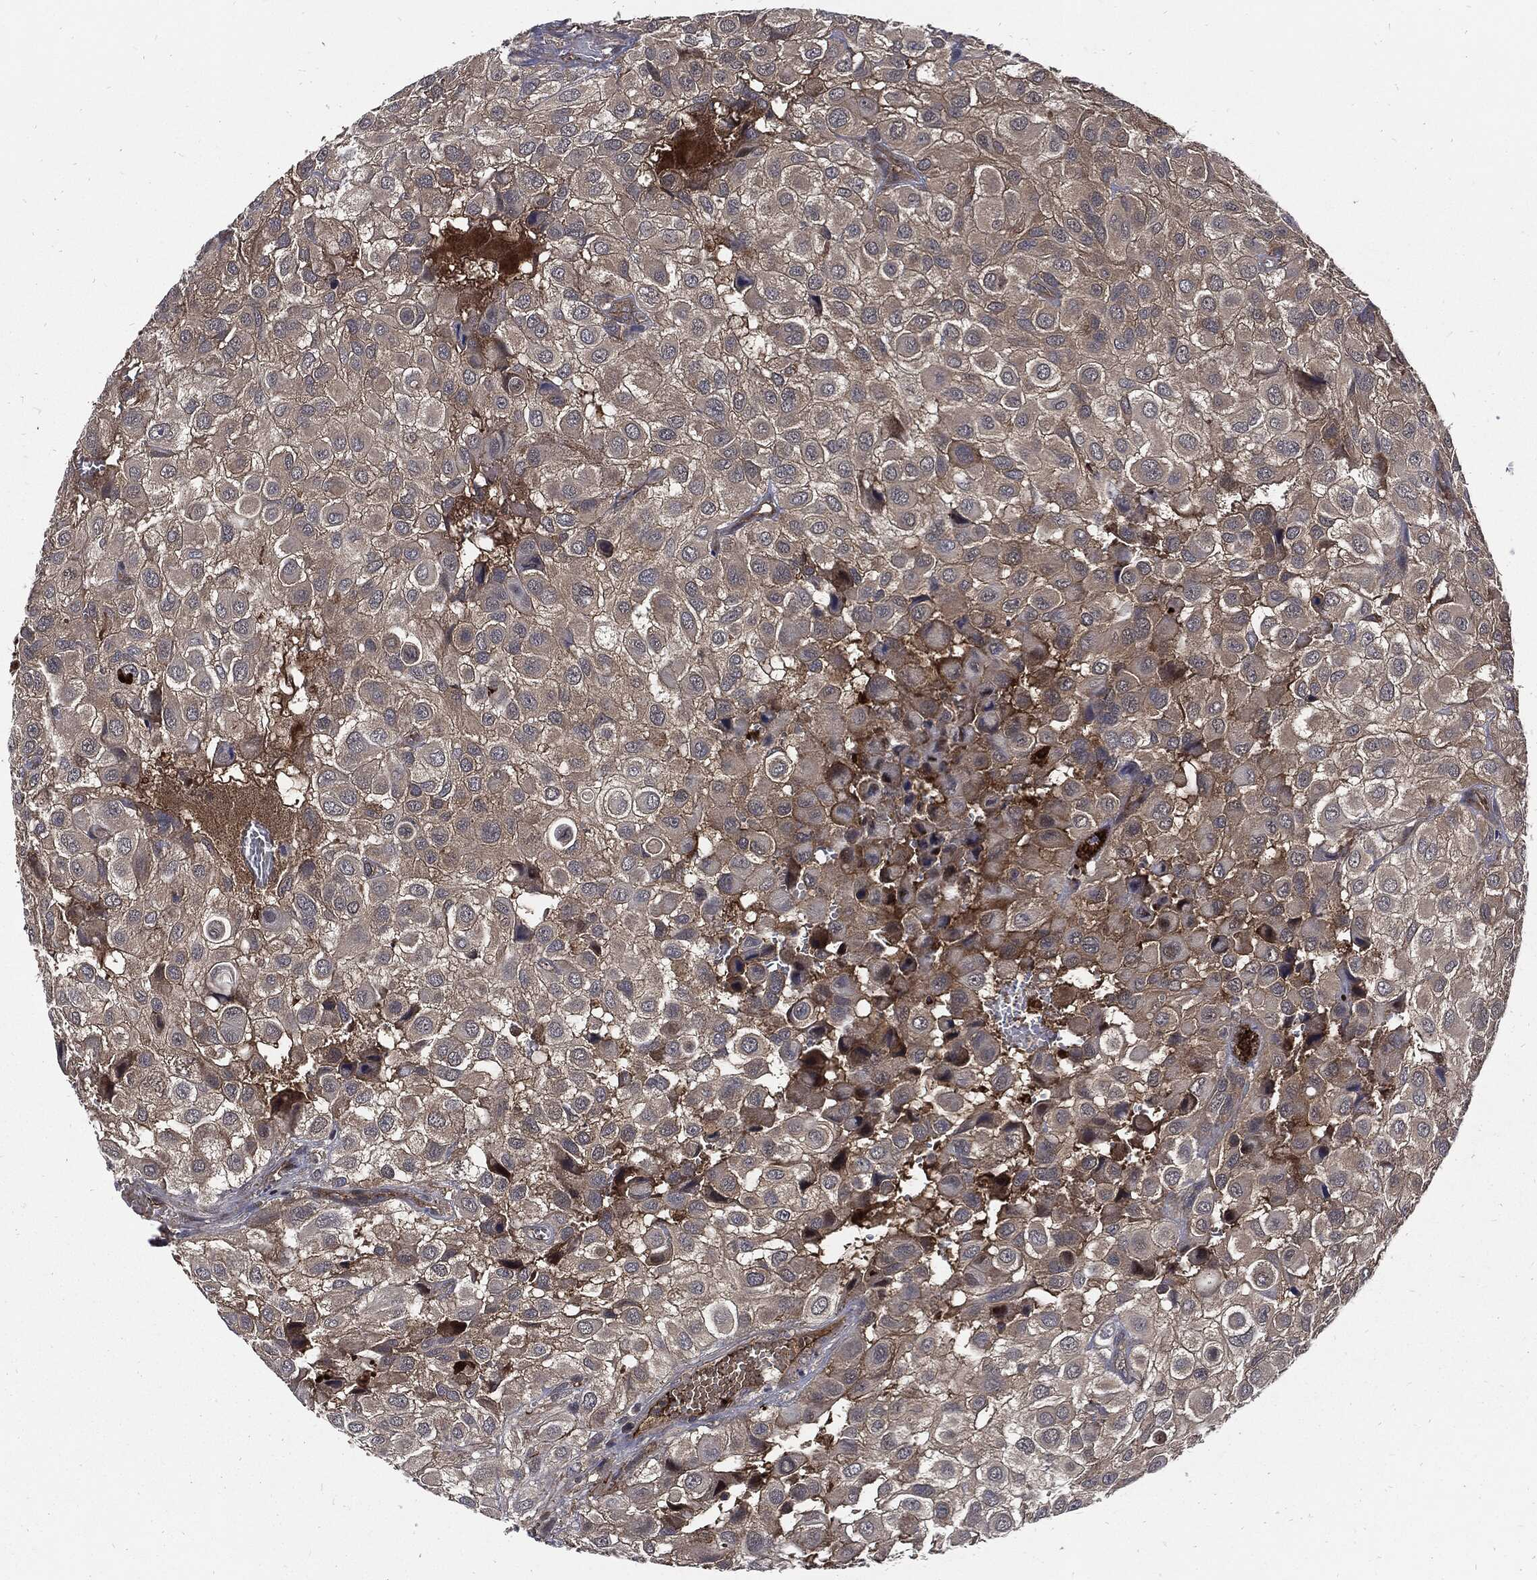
{"staining": {"intensity": "strong", "quantity": "<25%", "location": "cytoplasmic/membranous"}, "tissue": "urothelial cancer", "cell_type": "Tumor cells", "image_type": "cancer", "snomed": [{"axis": "morphology", "description": "Urothelial carcinoma, High grade"}, {"axis": "topography", "description": "Urinary bladder"}], "caption": "Immunohistochemistry histopathology image of neoplastic tissue: high-grade urothelial carcinoma stained using immunohistochemistry shows medium levels of strong protein expression localized specifically in the cytoplasmic/membranous of tumor cells, appearing as a cytoplasmic/membranous brown color.", "gene": "CLU", "patient": {"sex": "male", "age": 56}}